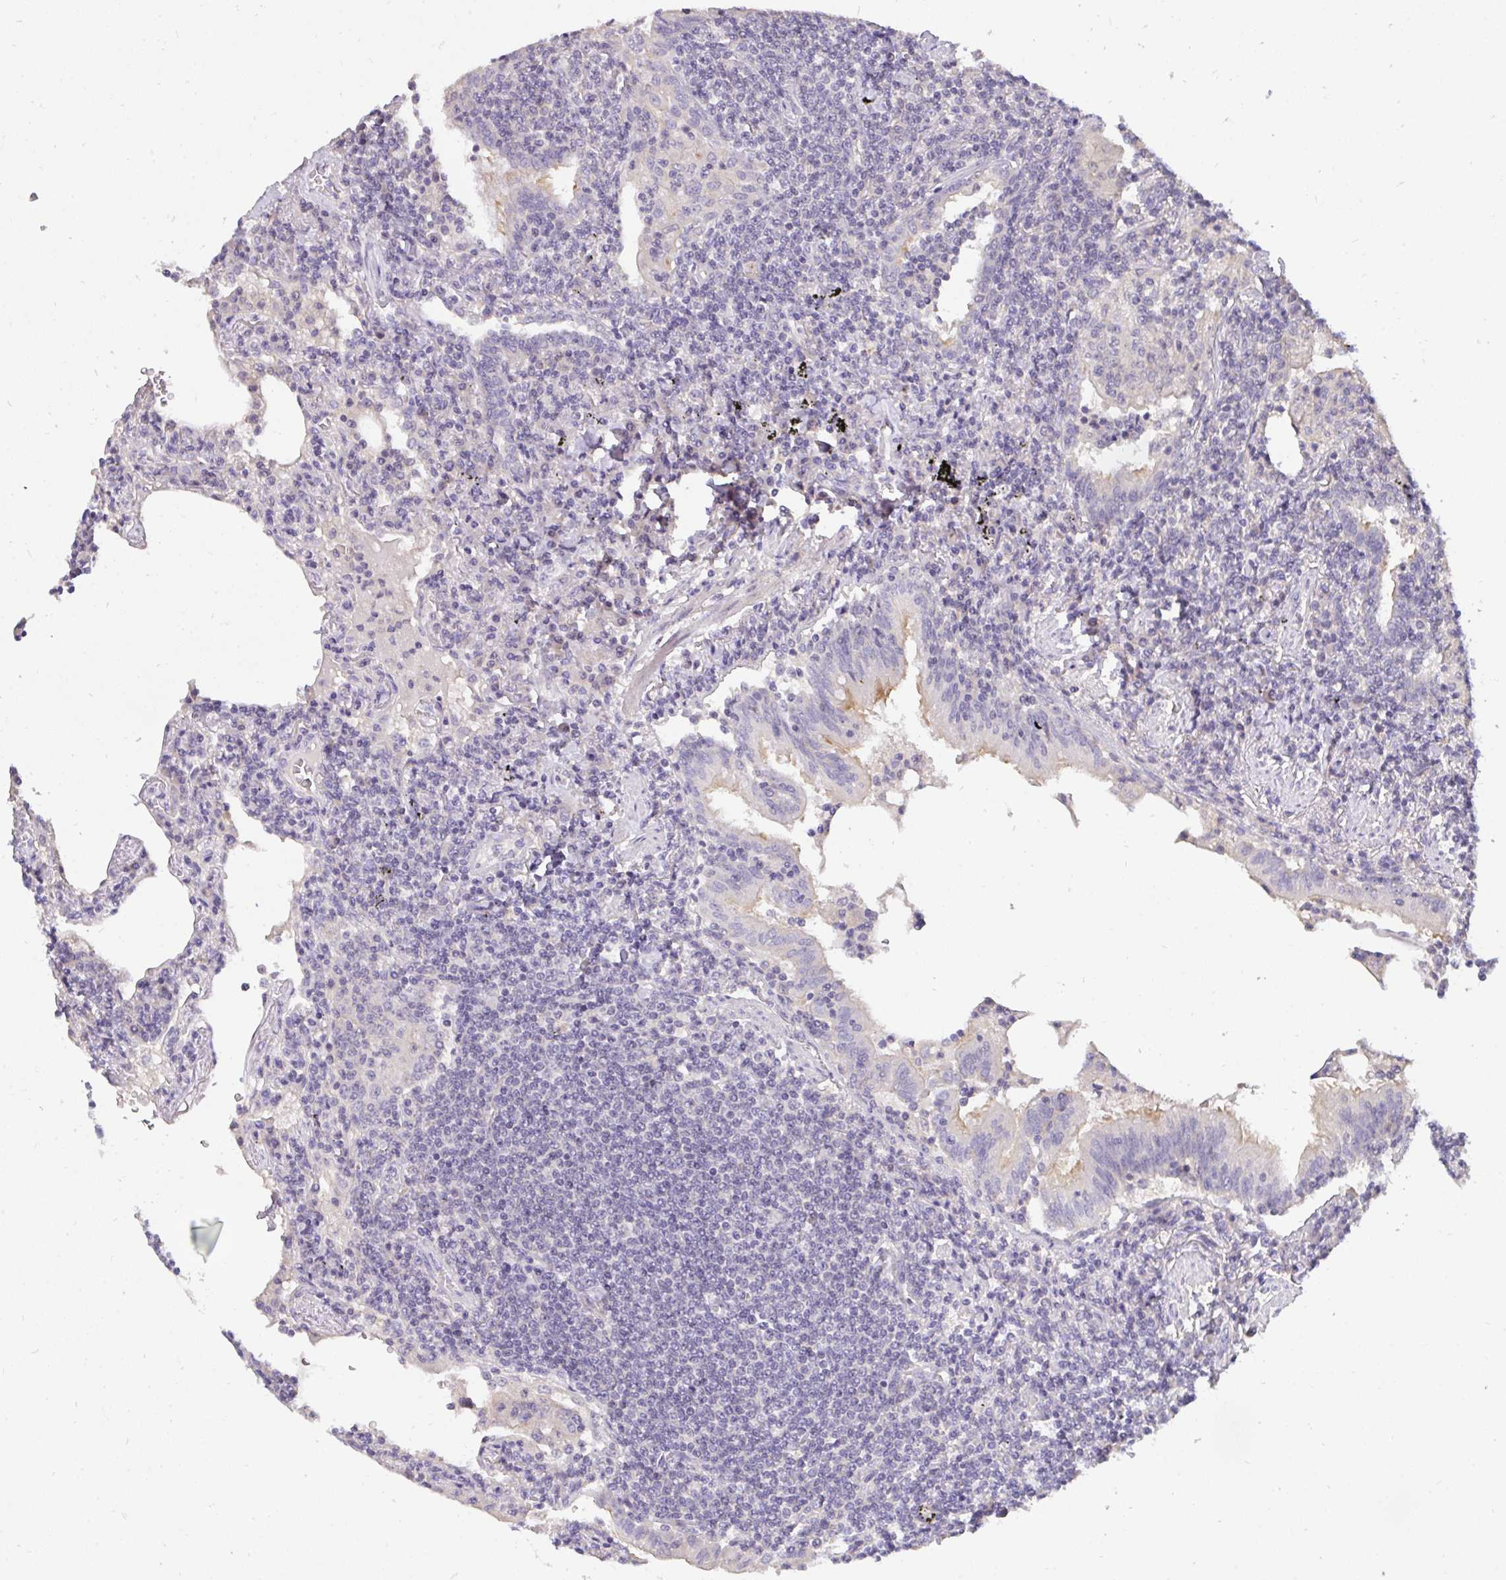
{"staining": {"intensity": "negative", "quantity": "none", "location": "none"}, "tissue": "lymphoma", "cell_type": "Tumor cells", "image_type": "cancer", "snomed": [{"axis": "morphology", "description": "Malignant lymphoma, non-Hodgkin's type, Low grade"}, {"axis": "topography", "description": "Lung"}], "caption": "DAB immunohistochemical staining of human lymphoma shows no significant staining in tumor cells. (DAB IHC, high magnification).", "gene": "C19orf54", "patient": {"sex": "female", "age": 71}}